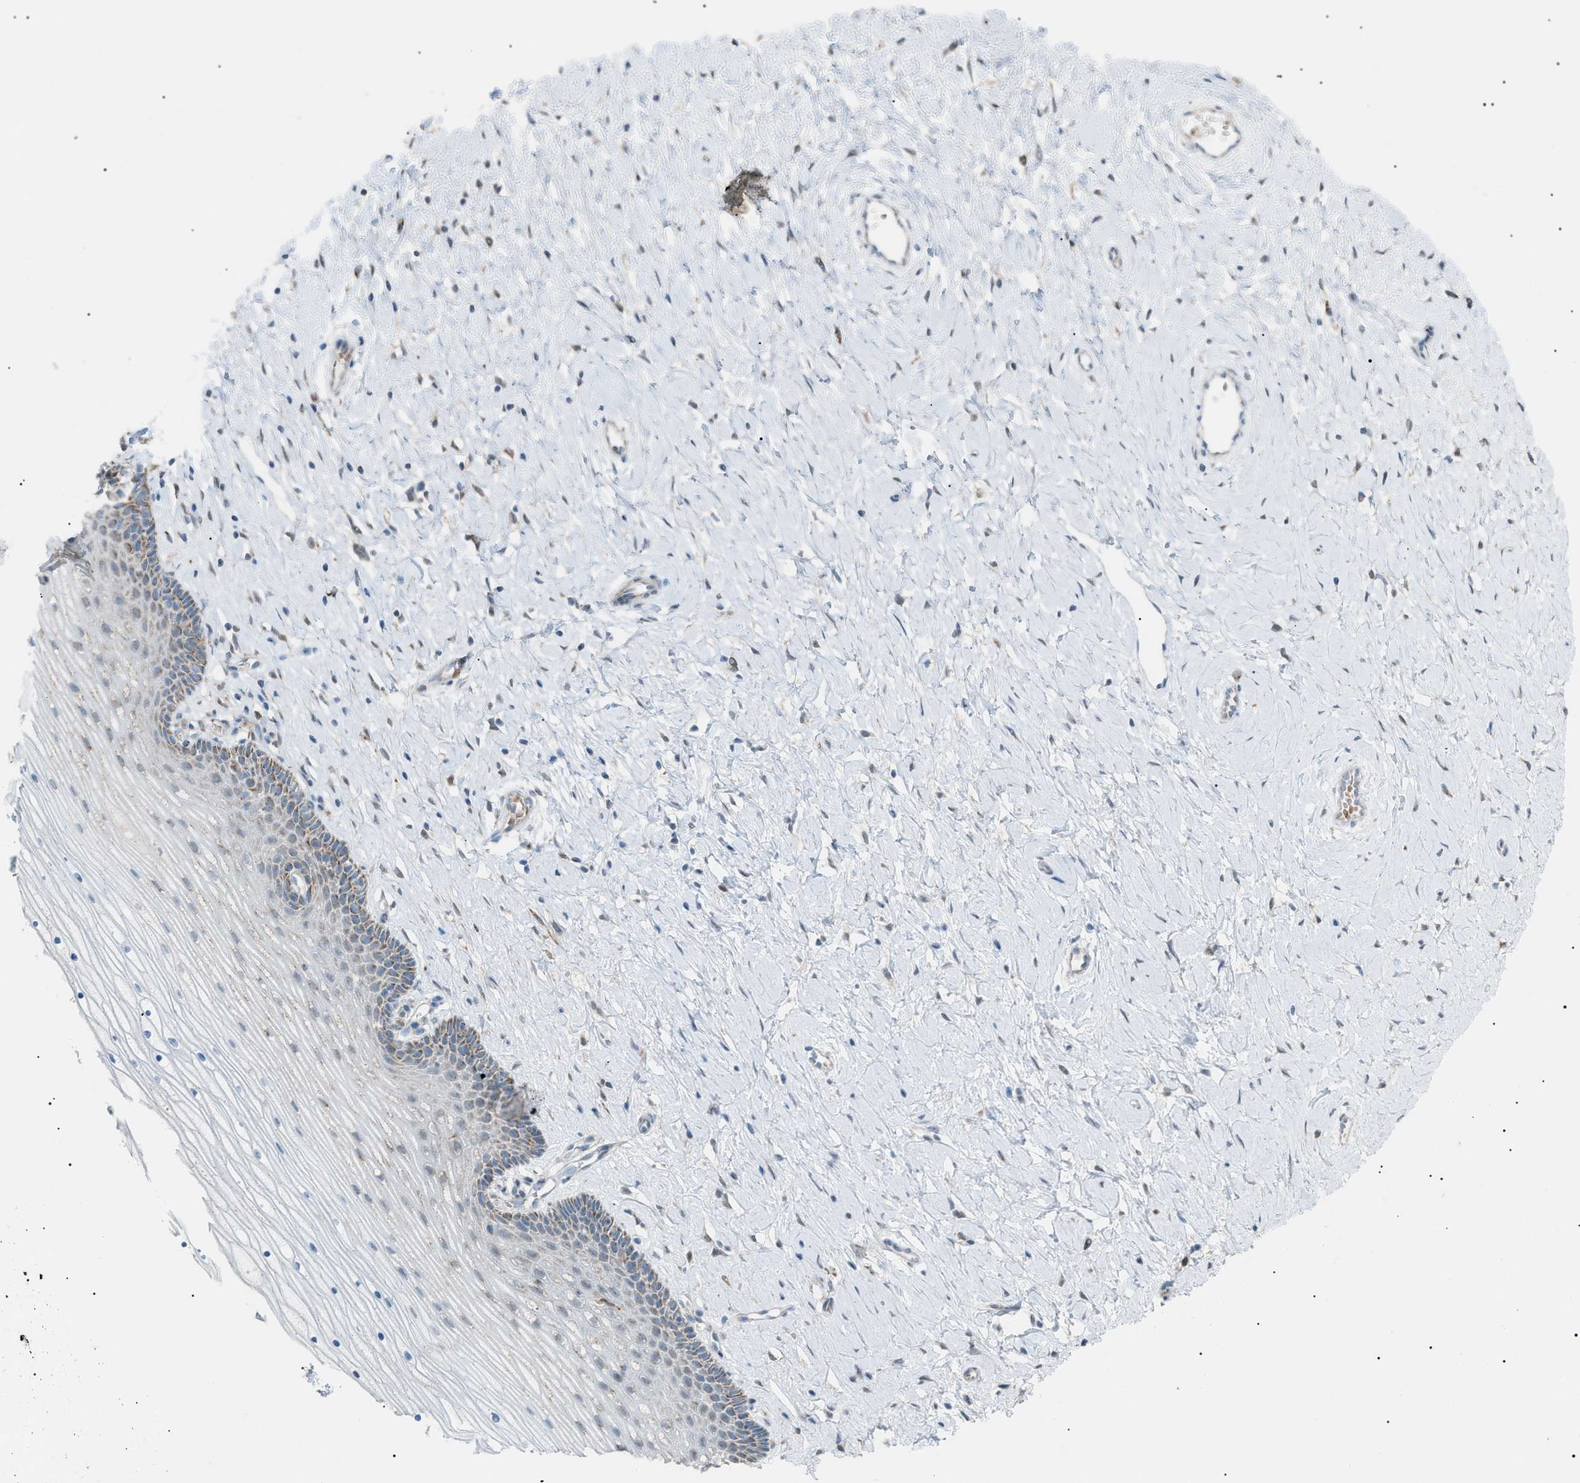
{"staining": {"intensity": "moderate", "quantity": "<25%", "location": "cytoplasmic/membranous"}, "tissue": "cervix", "cell_type": "Glandular cells", "image_type": "normal", "snomed": [{"axis": "morphology", "description": "Normal tissue, NOS"}, {"axis": "topography", "description": "Cervix"}], "caption": "A brown stain labels moderate cytoplasmic/membranous expression of a protein in glandular cells of benign cervix. The staining is performed using DAB brown chromogen to label protein expression. The nuclei are counter-stained blue using hematoxylin.", "gene": "ZNF516", "patient": {"sex": "female", "age": 39}}